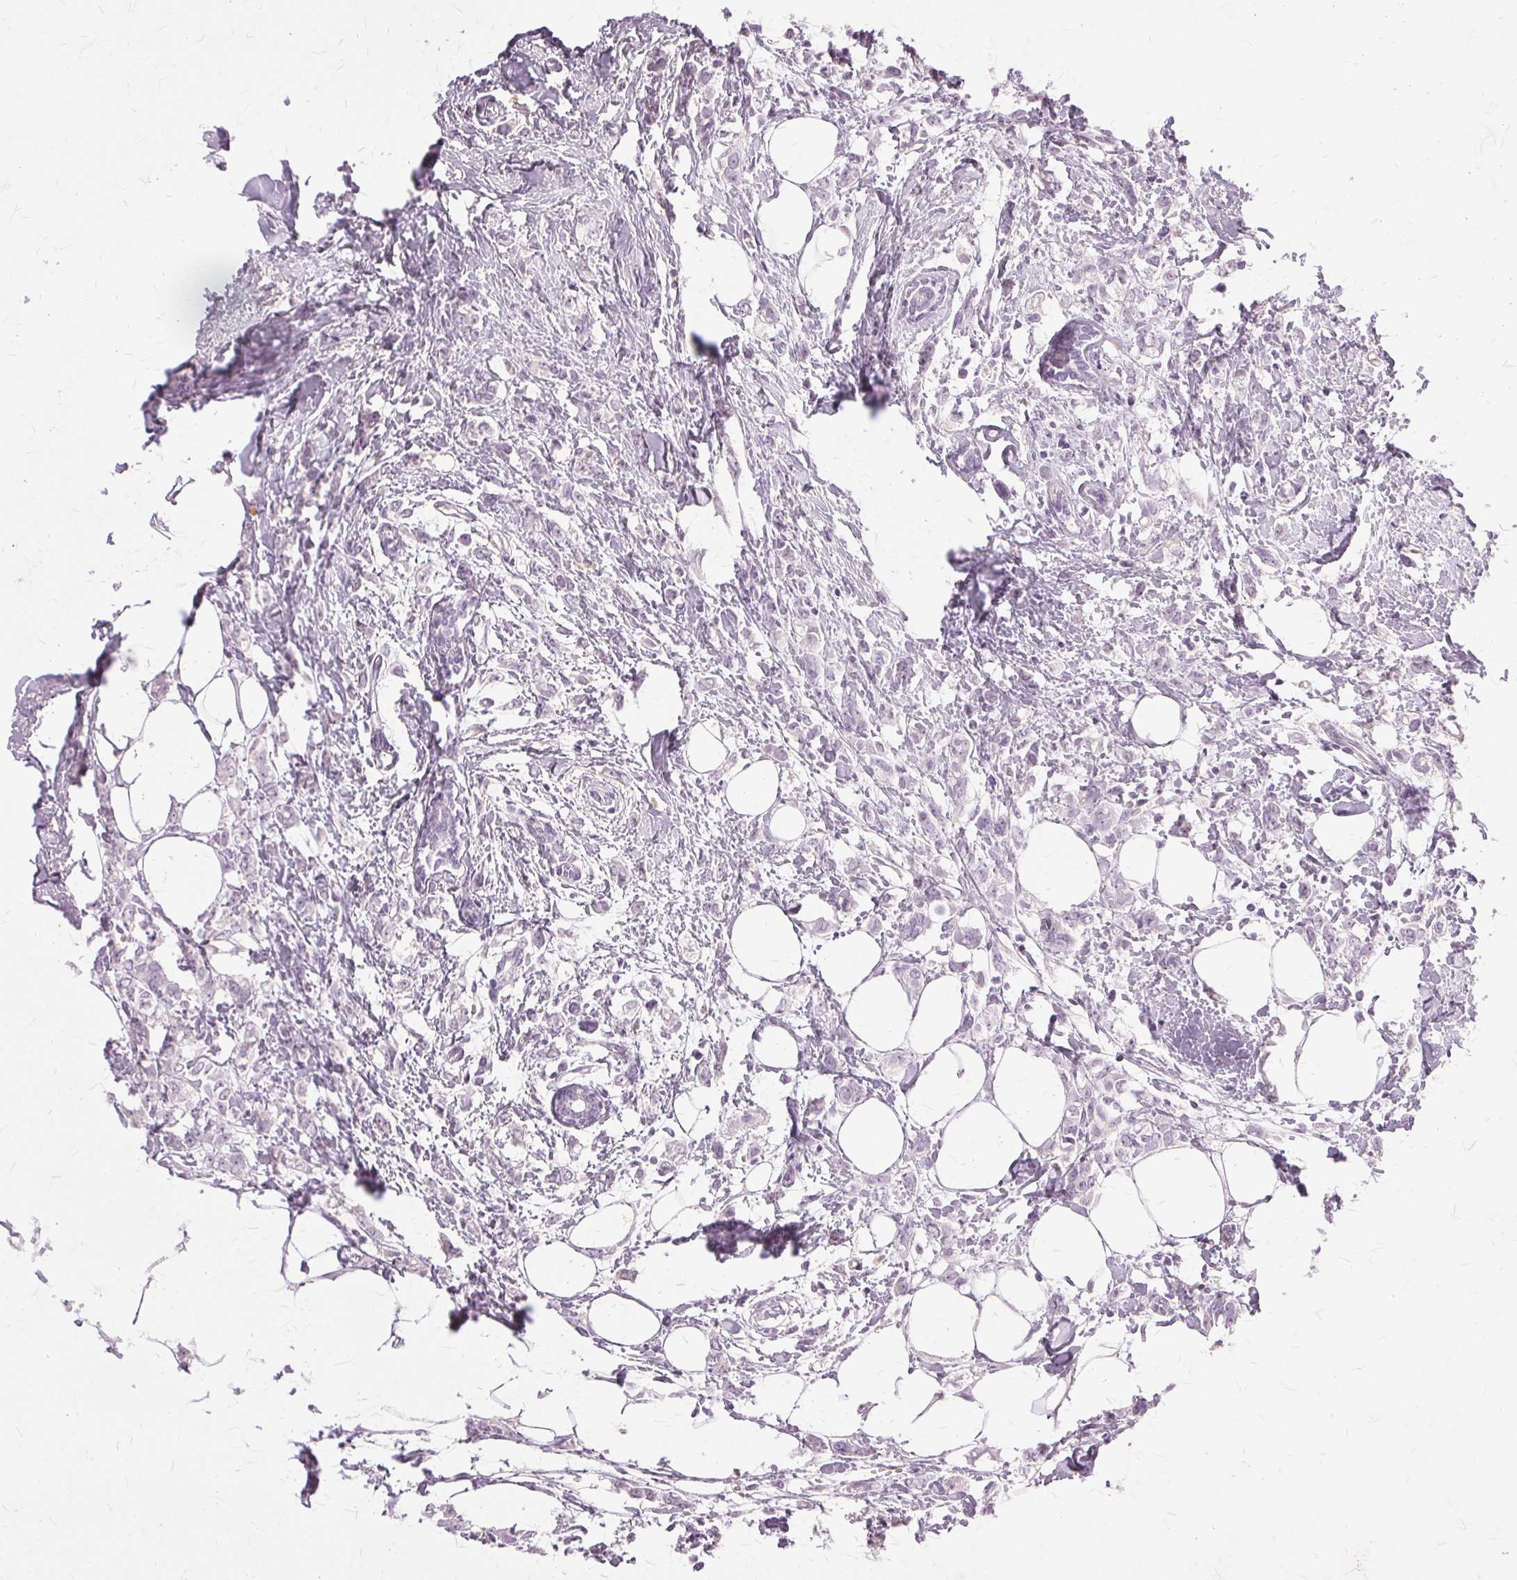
{"staining": {"intensity": "negative", "quantity": "none", "location": "none"}, "tissue": "breast cancer", "cell_type": "Tumor cells", "image_type": "cancer", "snomed": [{"axis": "morphology", "description": "Duct carcinoma"}, {"axis": "topography", "description": "Breast"}], "caption": "Tumor cells show no significant staining in breast cancer (intraductal carcinoma).", "gene": "SLC45A3", "patient": {"sex": "female", "age": 40}}